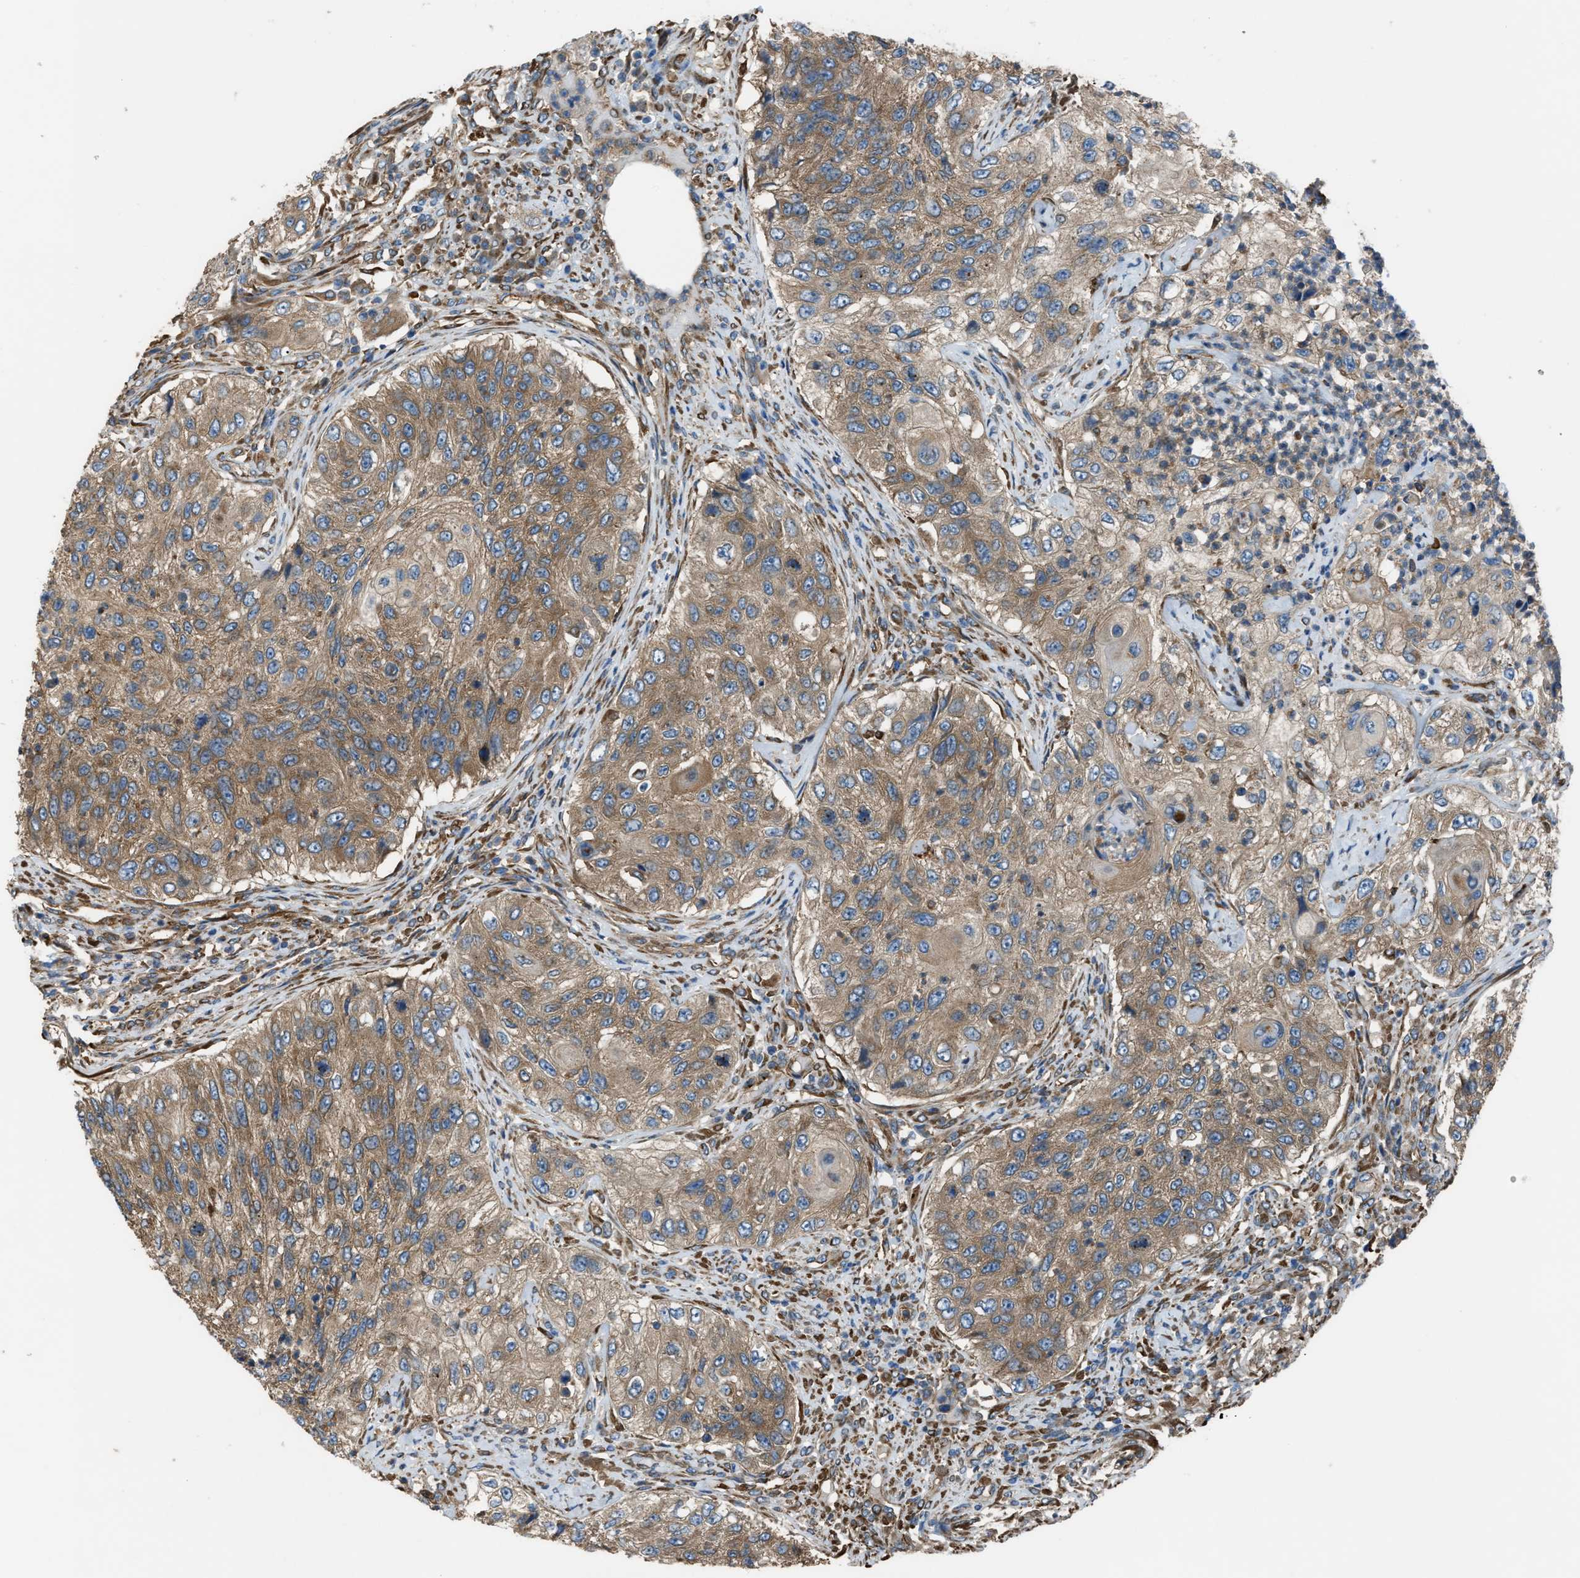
{"staining": {"intensity": "moderate", "quantity": ">75%", "location": "cytoplasmic/membranous"}, "tissue": "urothelial cancer", "cell_type": "Tumor cells", "image_type": "cancer", "snomed": [{"axis": "morphology", "description": "Urothelial carcinoma, High grade"}, {"axis": "topography", "description": "Urinary bladder"}], "caption": "Urothelial cancer stained with DAB immunohistochemistry reveals medium levels of moderate cytoplasmic/membranous positivity in about >75% of tumor cells. (DAB = brown stain, brightfield microscopy at high magnification).", "gene": "TRPC1", "patient": {"sex": "female", "age": 60}}